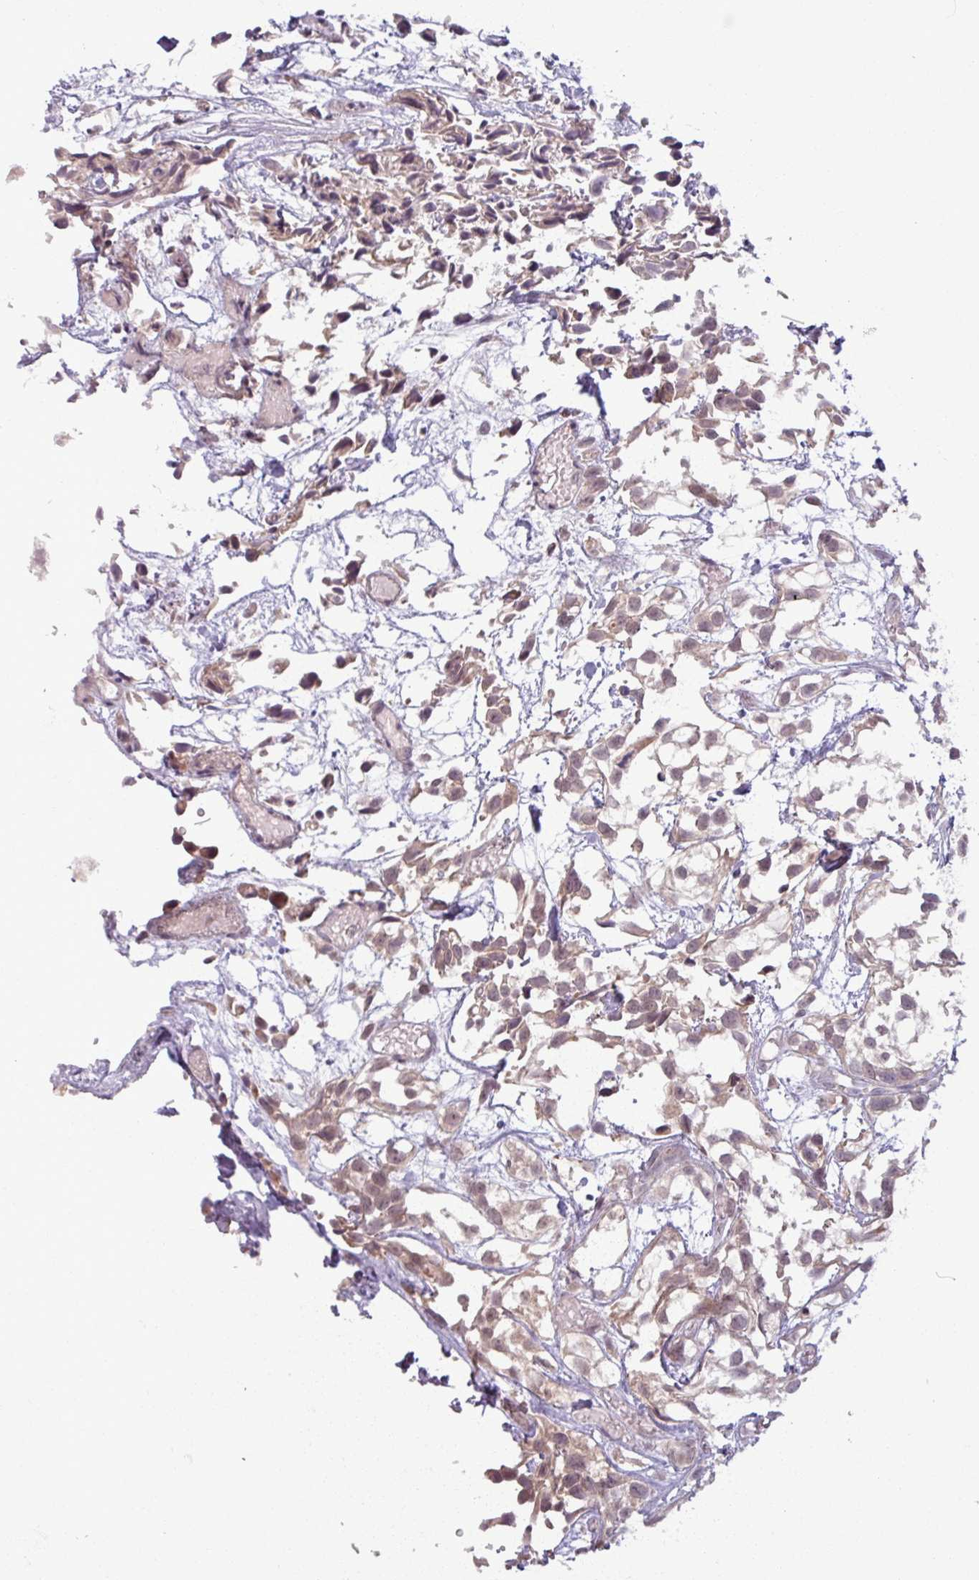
{"staining": {"intensity": "weak", "quantity": ">75%", "location": "cytoplasmic/membranous,nuclear"}, "tissue": "urothelial cancer", "cell_type": "Tumor cells", "image_type": "cancer", "snomed": [{"axis": "morphology", "description": "Urothelial carcinoma, High grade"}, {"axis": "topography", "description": "Urinary bladder"}], "caption": "Immunohistochemical staining of high-grade urothelial carcinoma exhibits low levels of weak cytoplasmic/membranous and nuclear positivity in approximately >75% of tumor cells.", "gene": "OGFOD3", "patient": {"sex": "male", "age": 56}}